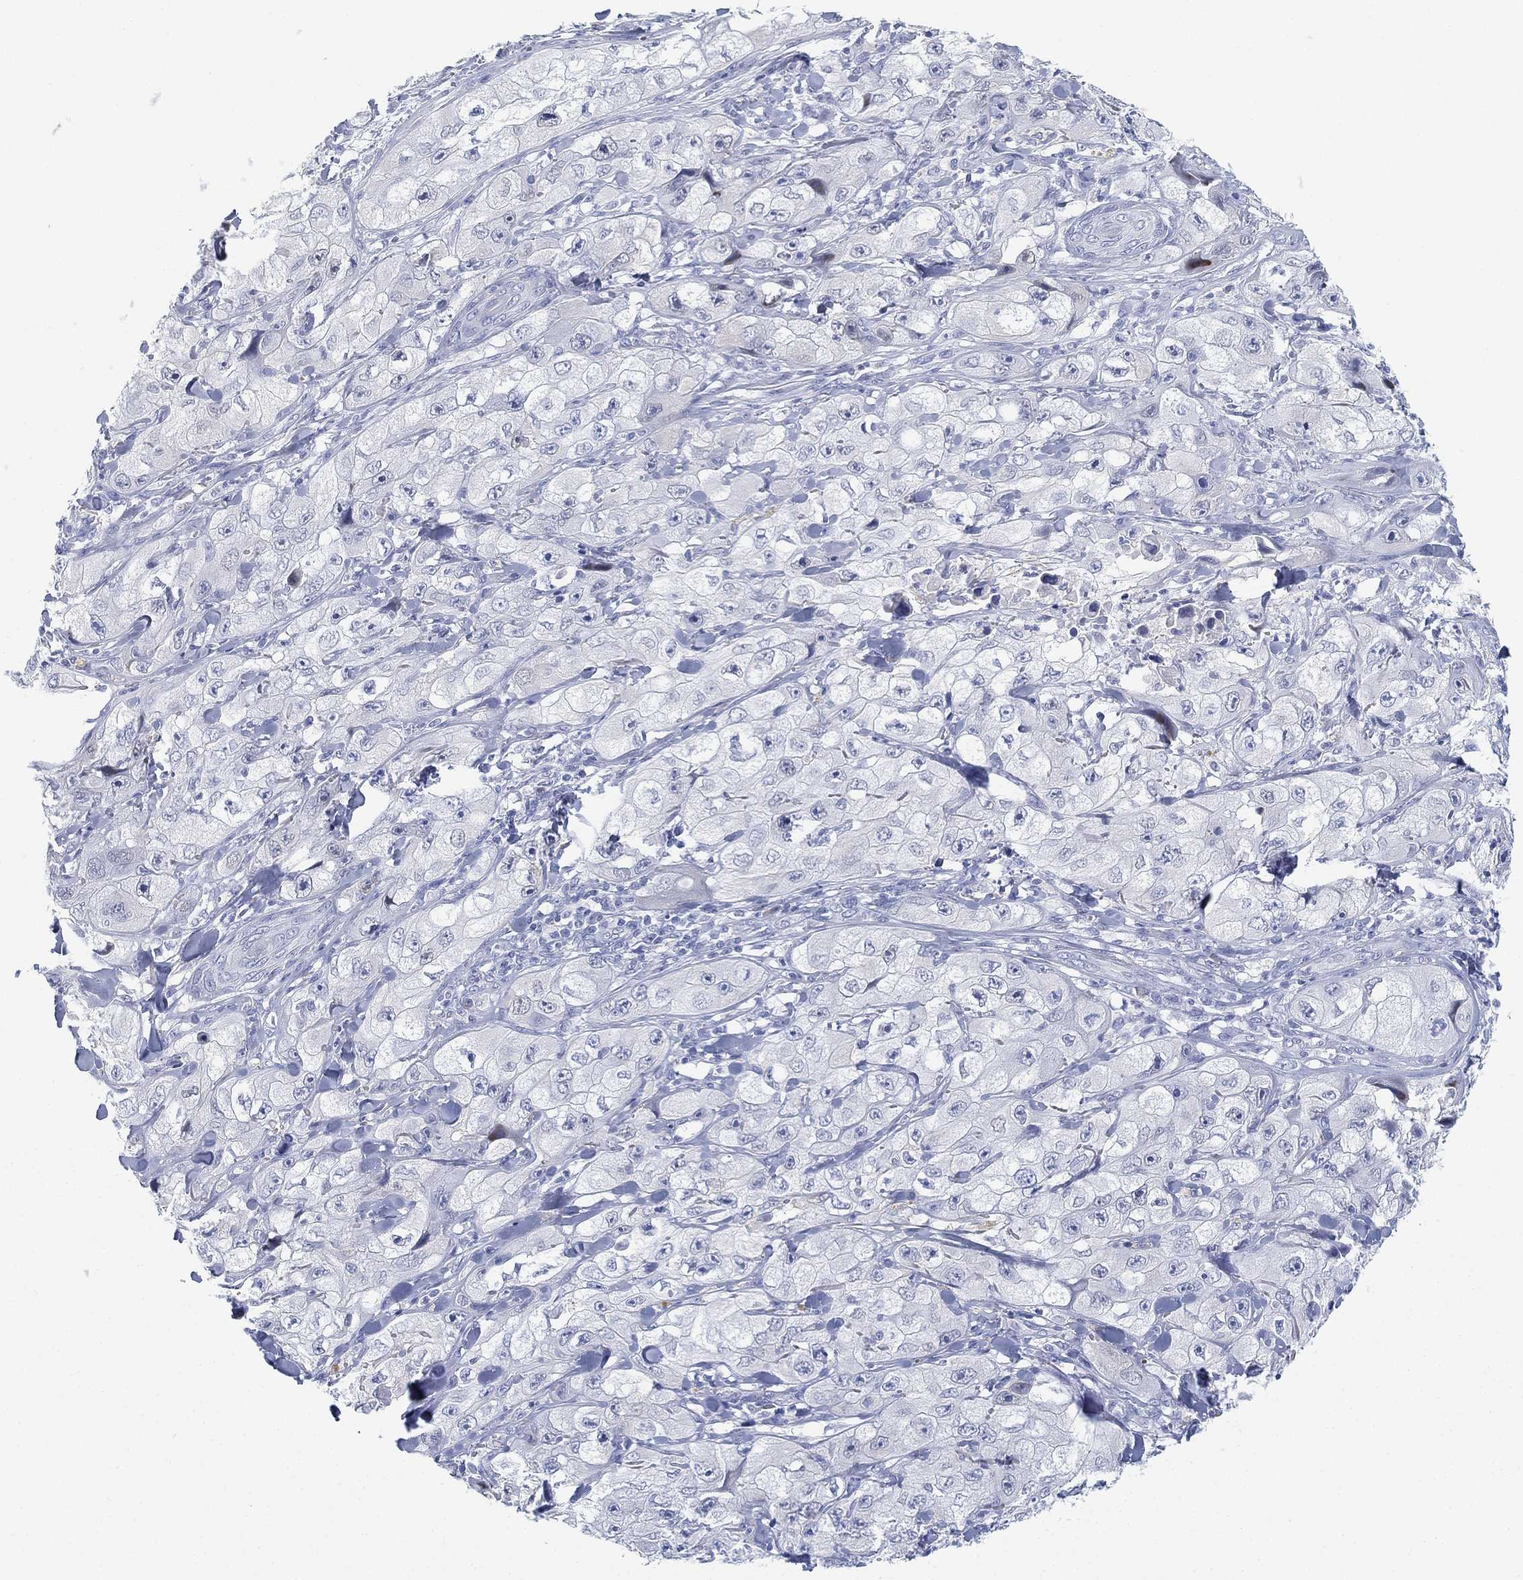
{"staining": {"intensity": "negative", "quantity": "none", "location": "none"}, "tissue": "skin cancer", "cell_type": "Tumor cells", "image_type": "cancer", "snomed": [{"axis": "morphology", "description": "Squamous cell carcinoma, NOS"}, {"axis": "topography", "description": "Skin"}, {"axis": "topography", "description": "Subcutis"}], "caption": "Immunohistochemistry histopathology image of neoplastic tissue: skin cancer stained with DAB displays no significant protein positivity in tumor cells.", "gene": "GCNA", "patient": {"sex": "male", "age": 73}}